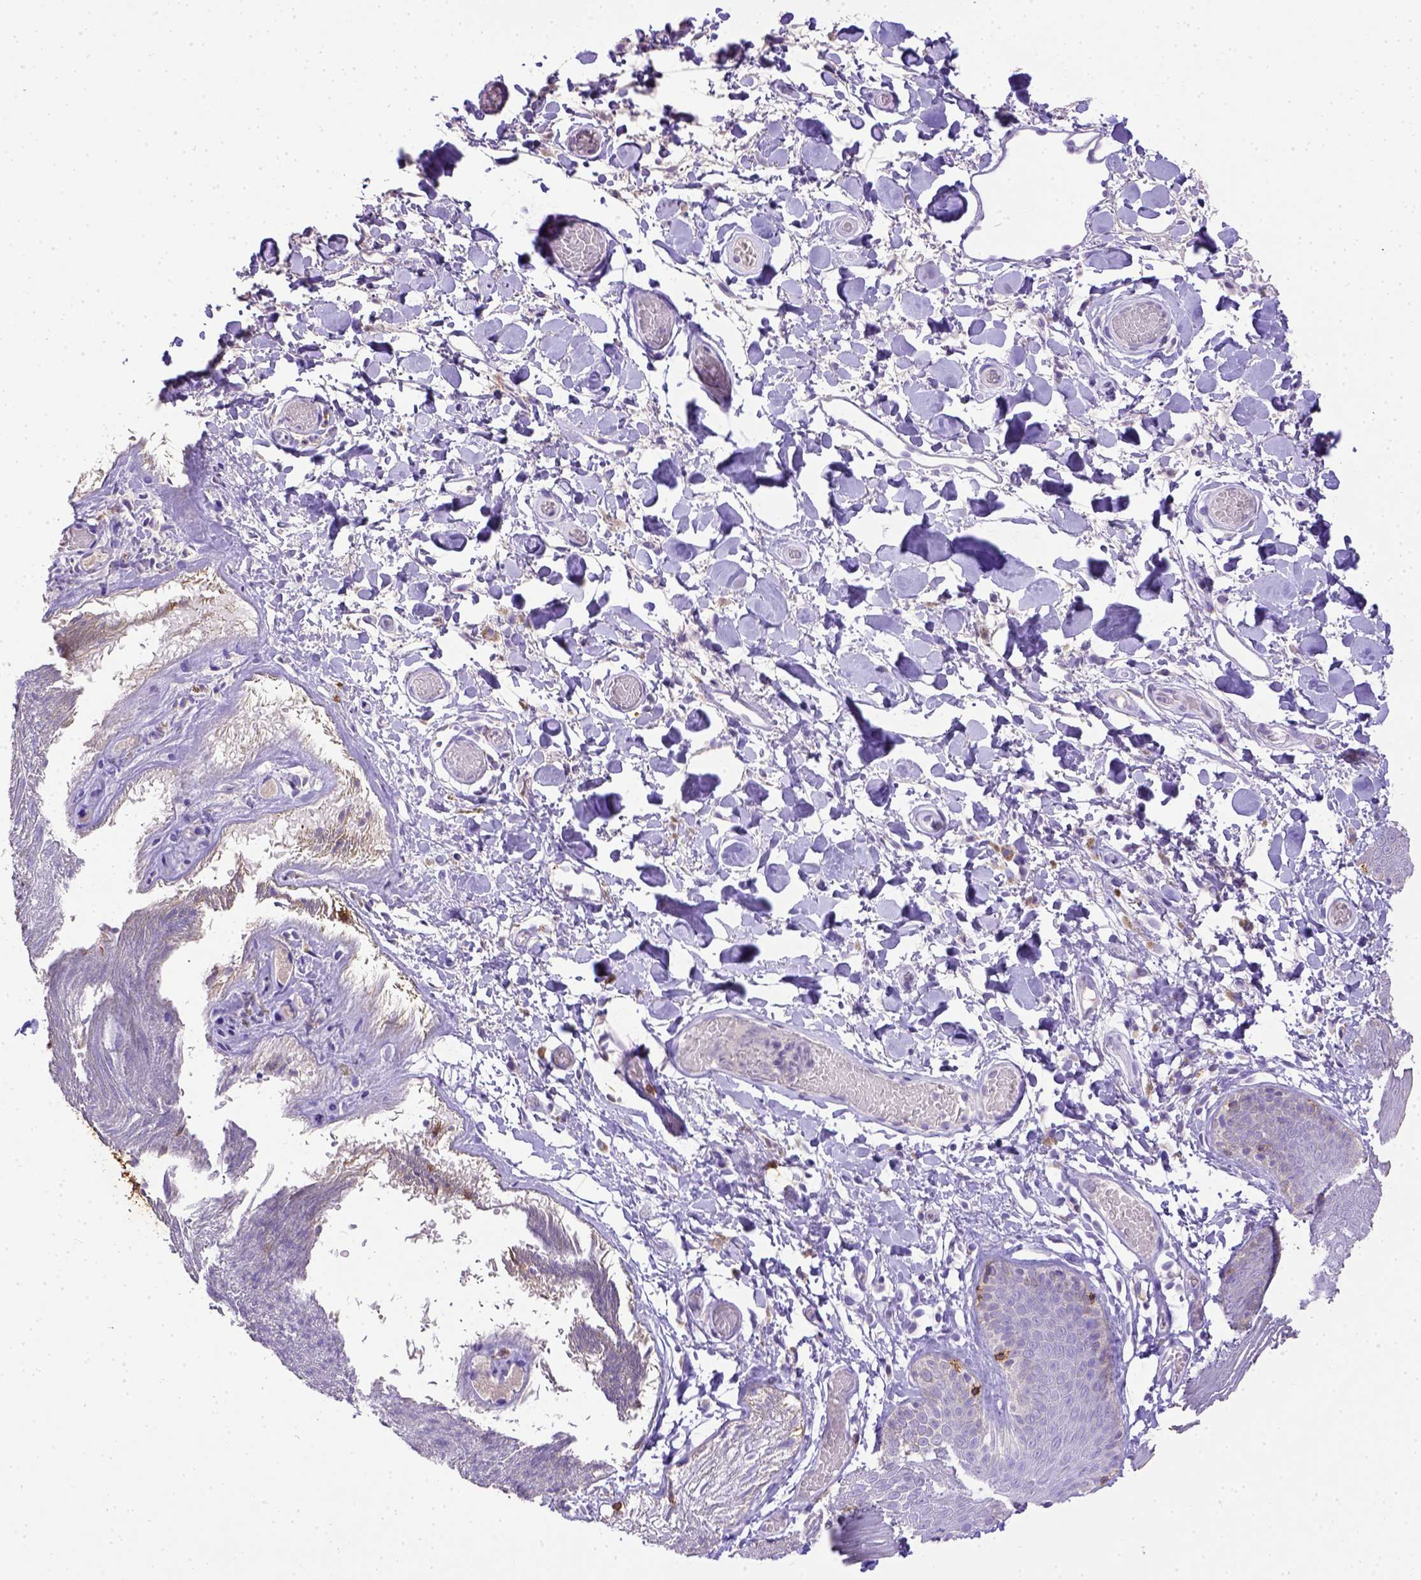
{"staining": {"intensity": "negative", "quantity": "none", "location": "none"}, "tissue": "skin", "cell_type": "Epidermal cells", "image_type": "normal", "snomed": [{"axis": "morphology", "description": "Normal tissue, NOS"}, {"axis": "topography", "description": "Anal"}], "caption": "Epidermal cells are negative for protein expression in unremarkable human skin. (Stains: DAB IHC with hematoxylin counter stain, Microscopy: brightfield microscopy at high magnification).", "gene": "B3GAT1", "patient": {"sex": "male", "age": 53}}